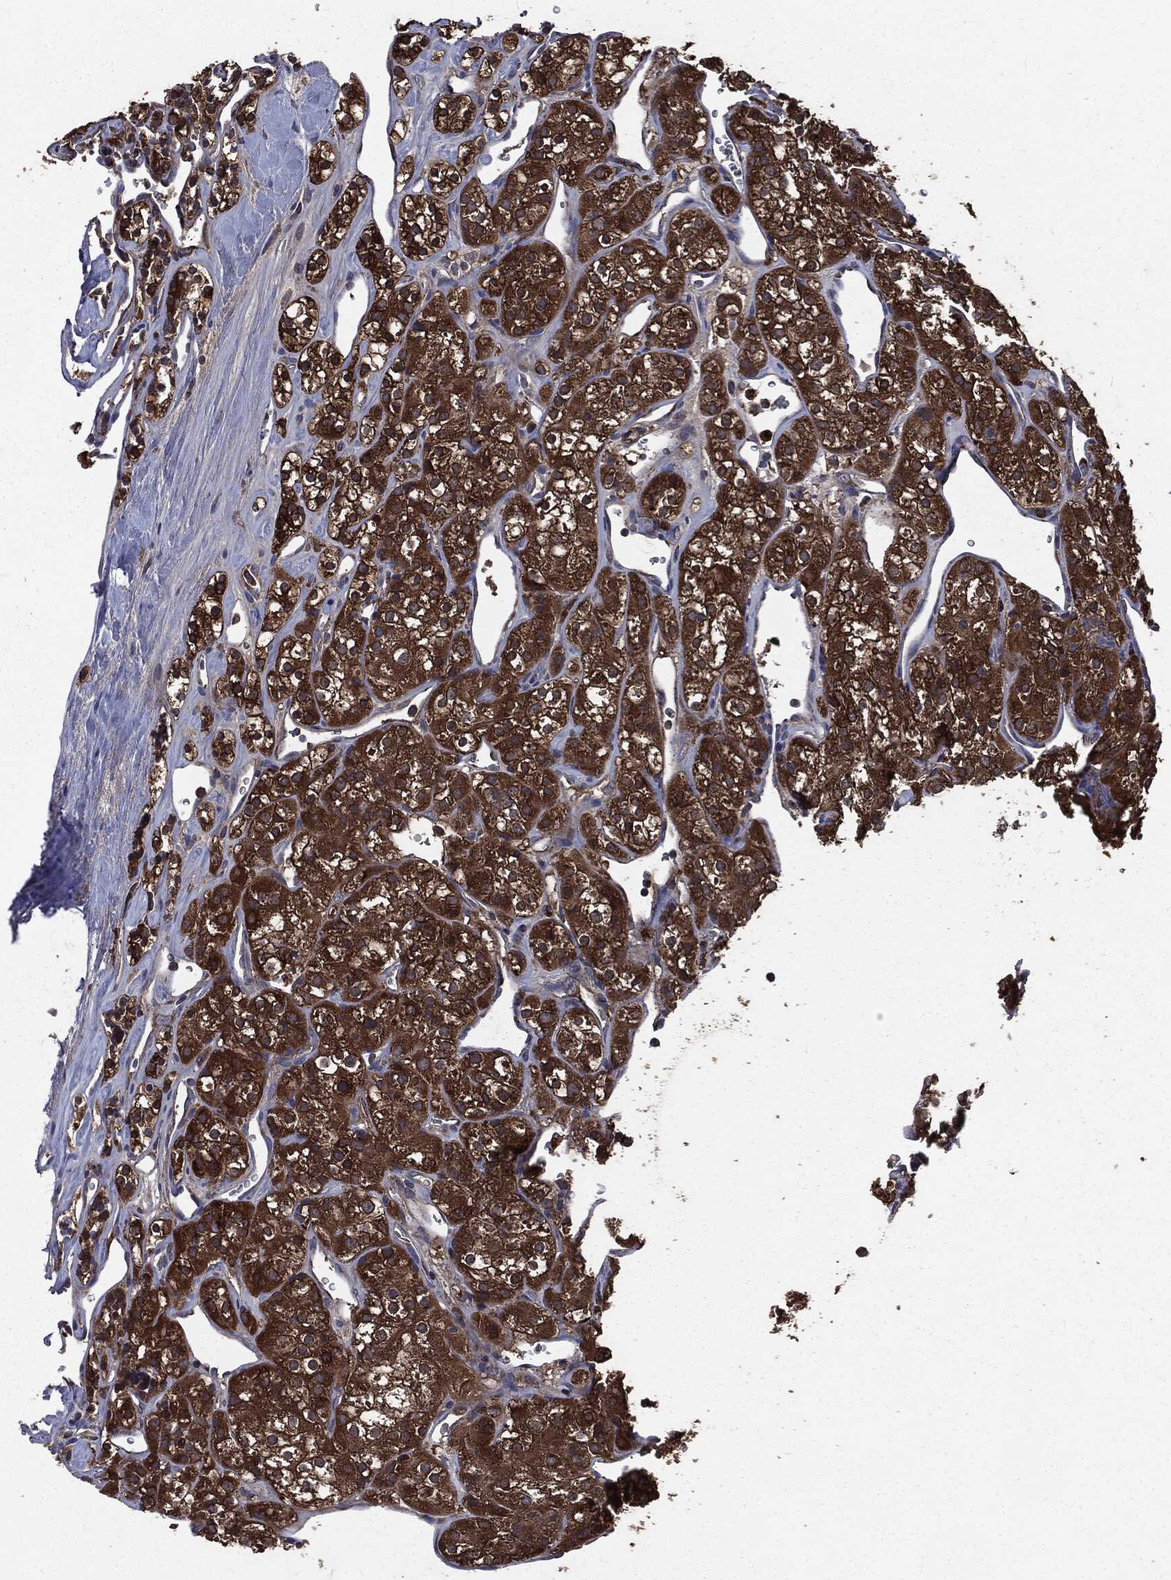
{"staining": {"intensity": "strong", "quantity": ">75%", "location": "cytoplasmic/membranous"}, "tissue": "renal cancer", "cell_type": "Tumor cells", "image_type": "cancer", "snomed": [{"axis": "morphology", "description": "Adenocarcinoma, NOS"}, {"axis": "topography", "description": "Kidney"}], "caption": "Brown immunohistochemical staining in human renal adenocarcinoma shows strong cytoplasmic/membranous staining in approximately >75% of tumor cells. (Stains: DAB in brown, nuclei in blue, Microscopy: brightfield microscopy at high magnification).", "gene": "MAPK6", "patient": {"sex": "male", "age": 77}}